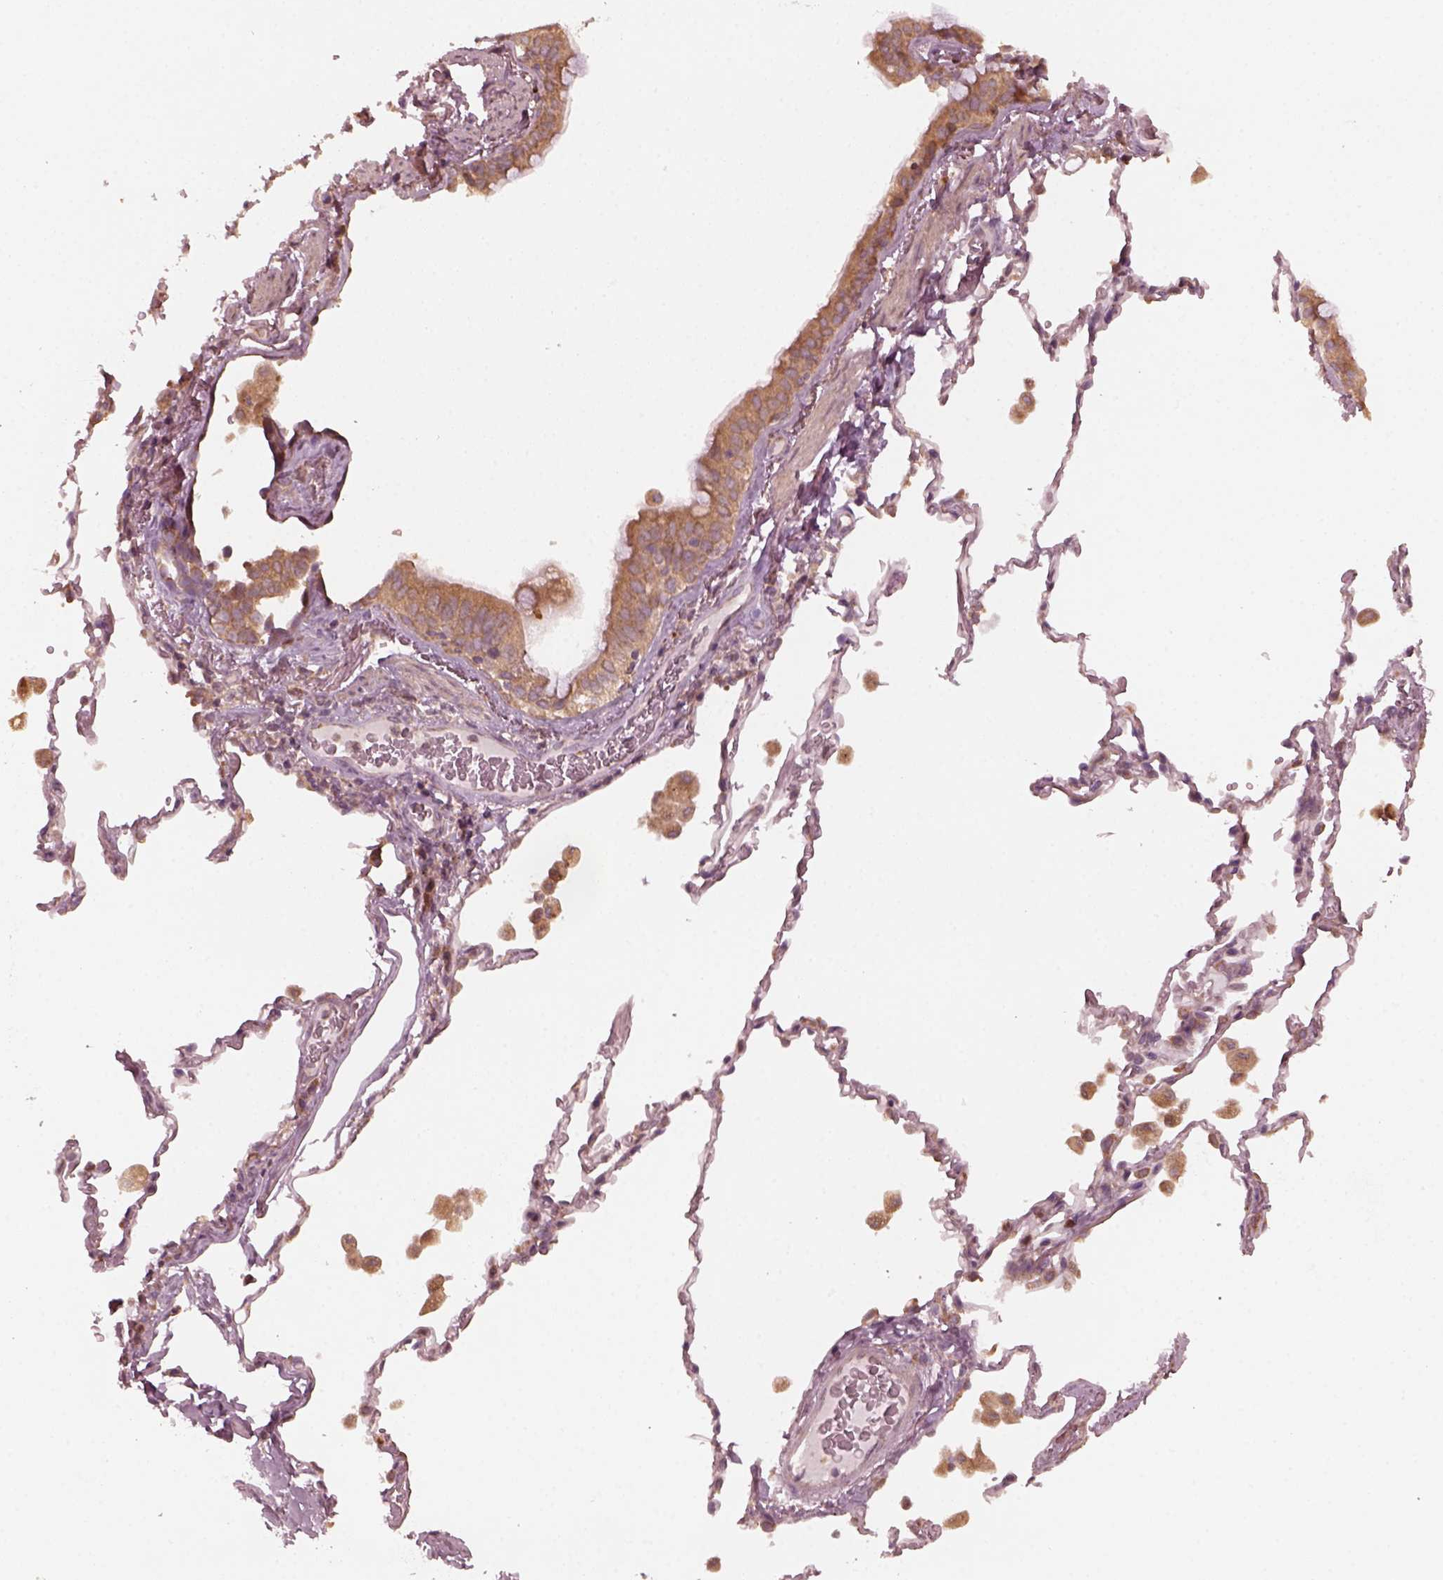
{"staining": {"intensity": "moderate", "quantity": ">75%", "location": "cytoplasmic/membranous"}, "tissue": "bronchus", "cell_type": "Respiratory epithelial cells", "image_type": "normal", "snomed": [{"axis": "morphology", "description": "Normal tissue, NOS"}, {"axis": "topography", "description": "Bronchus"}, {"axis": "topography", "description": "Lung"}], "caption": "Immunohistochemical staining of benign human bronchus demonstrates moderate cytoplasmic/membranous protein staining in about >75% of respiratory epithelial cells. The staining was performed using DAB (3,3'-diaminobenzidine) to visualize the protein expression in brown, while the nuclei were stained in blue with hematoxylin (Magnification: 20x).", "gene": "FAF2", "patient": {"sex": "male", "age": 54}}